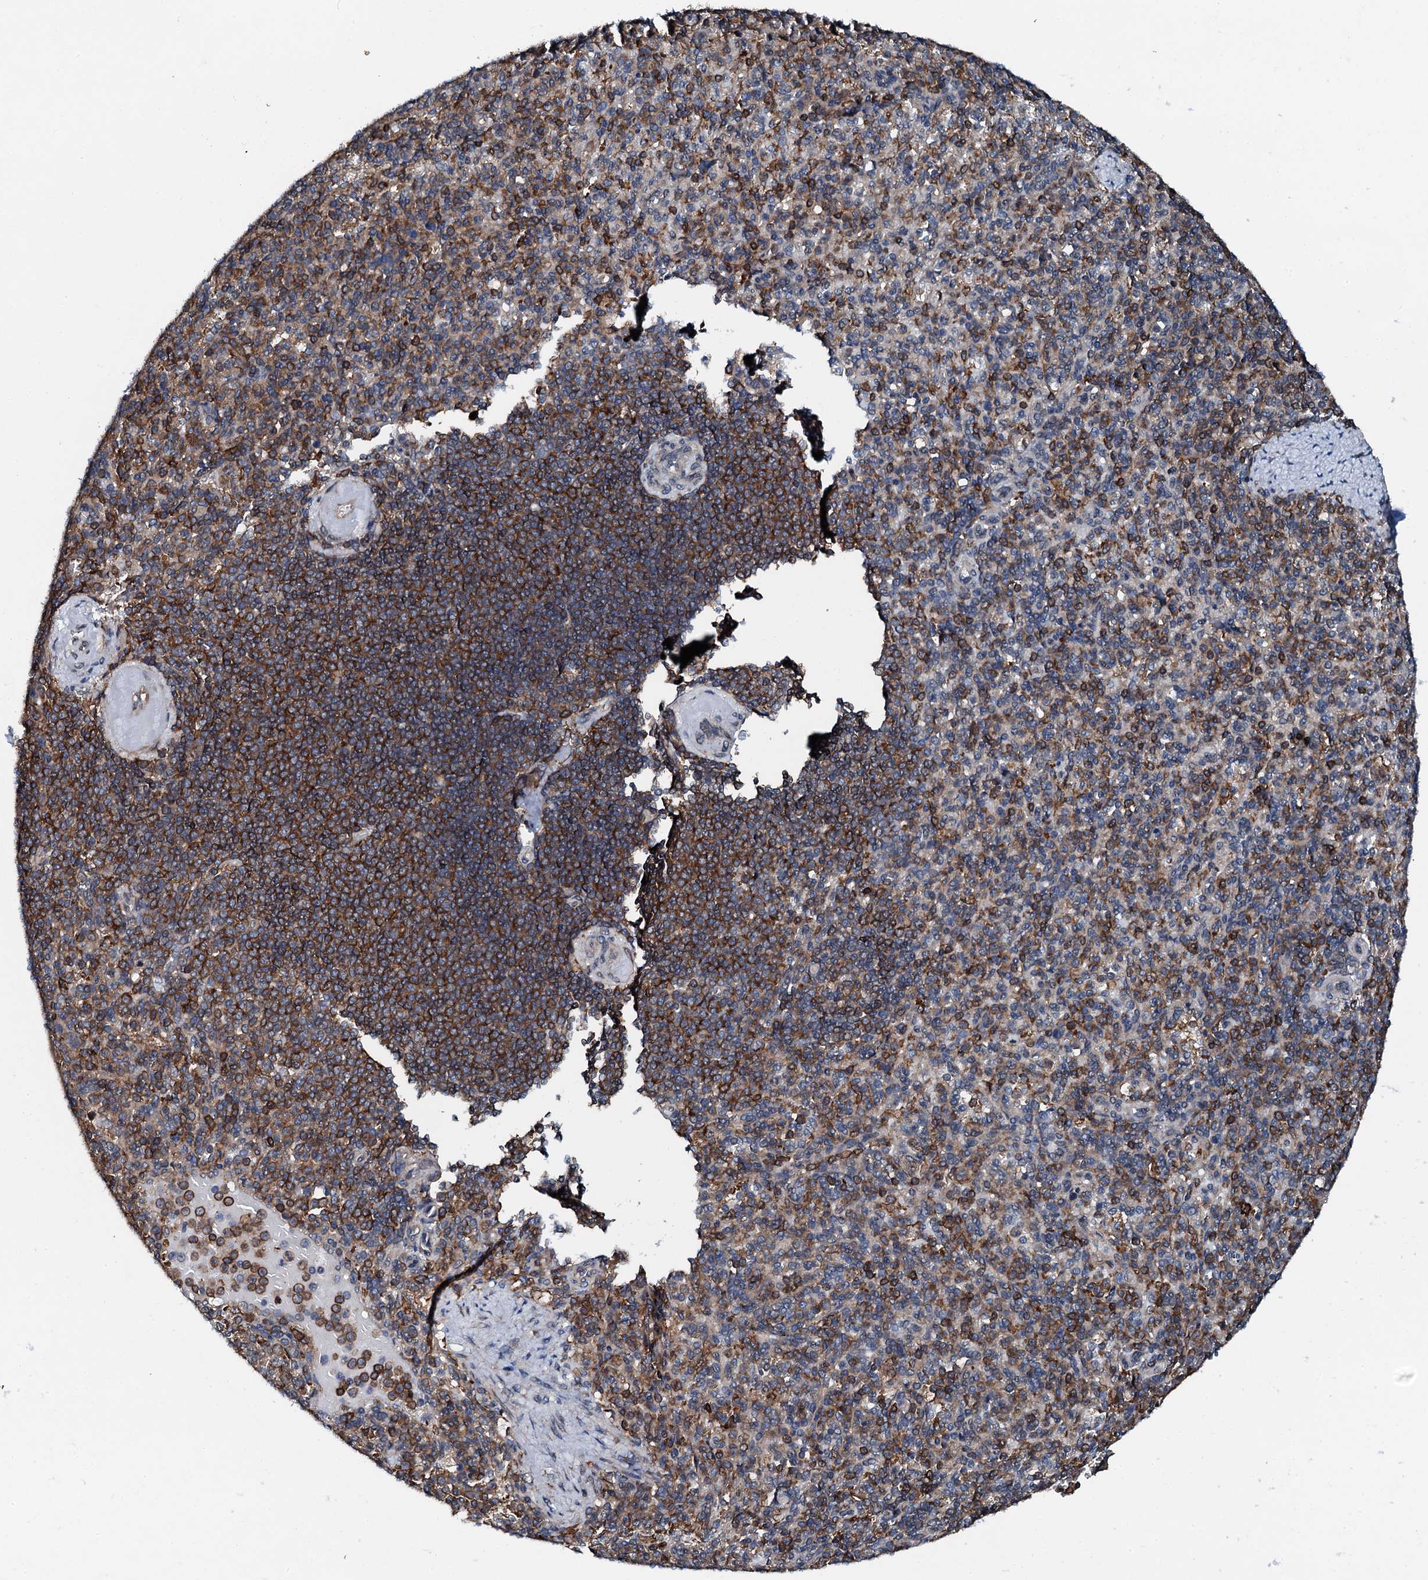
{"staining": {"intensity": "strong", "quantity": ">75%", "location": "cytoplasmic/membranous"}, "tissue": "spleen", "cell_type": "Cells in red pulp", "image_type": "normal", "snomed": [{"axis": "morphology", "description": "Normal tissue, NOS"}, {"axis": "topography", "description": "Spleen"}], "caption": "Immunohistochemistry (IHC) of unremarkable human spleen displays high levels of strong cytoplasmic/membranous expression in approximately >75% of cells in red pulp. The protein is shown in brown color, while the nuclei are stained blue.", "gene": "EDC4", "patient": {"sex": "female", "age": 74}}